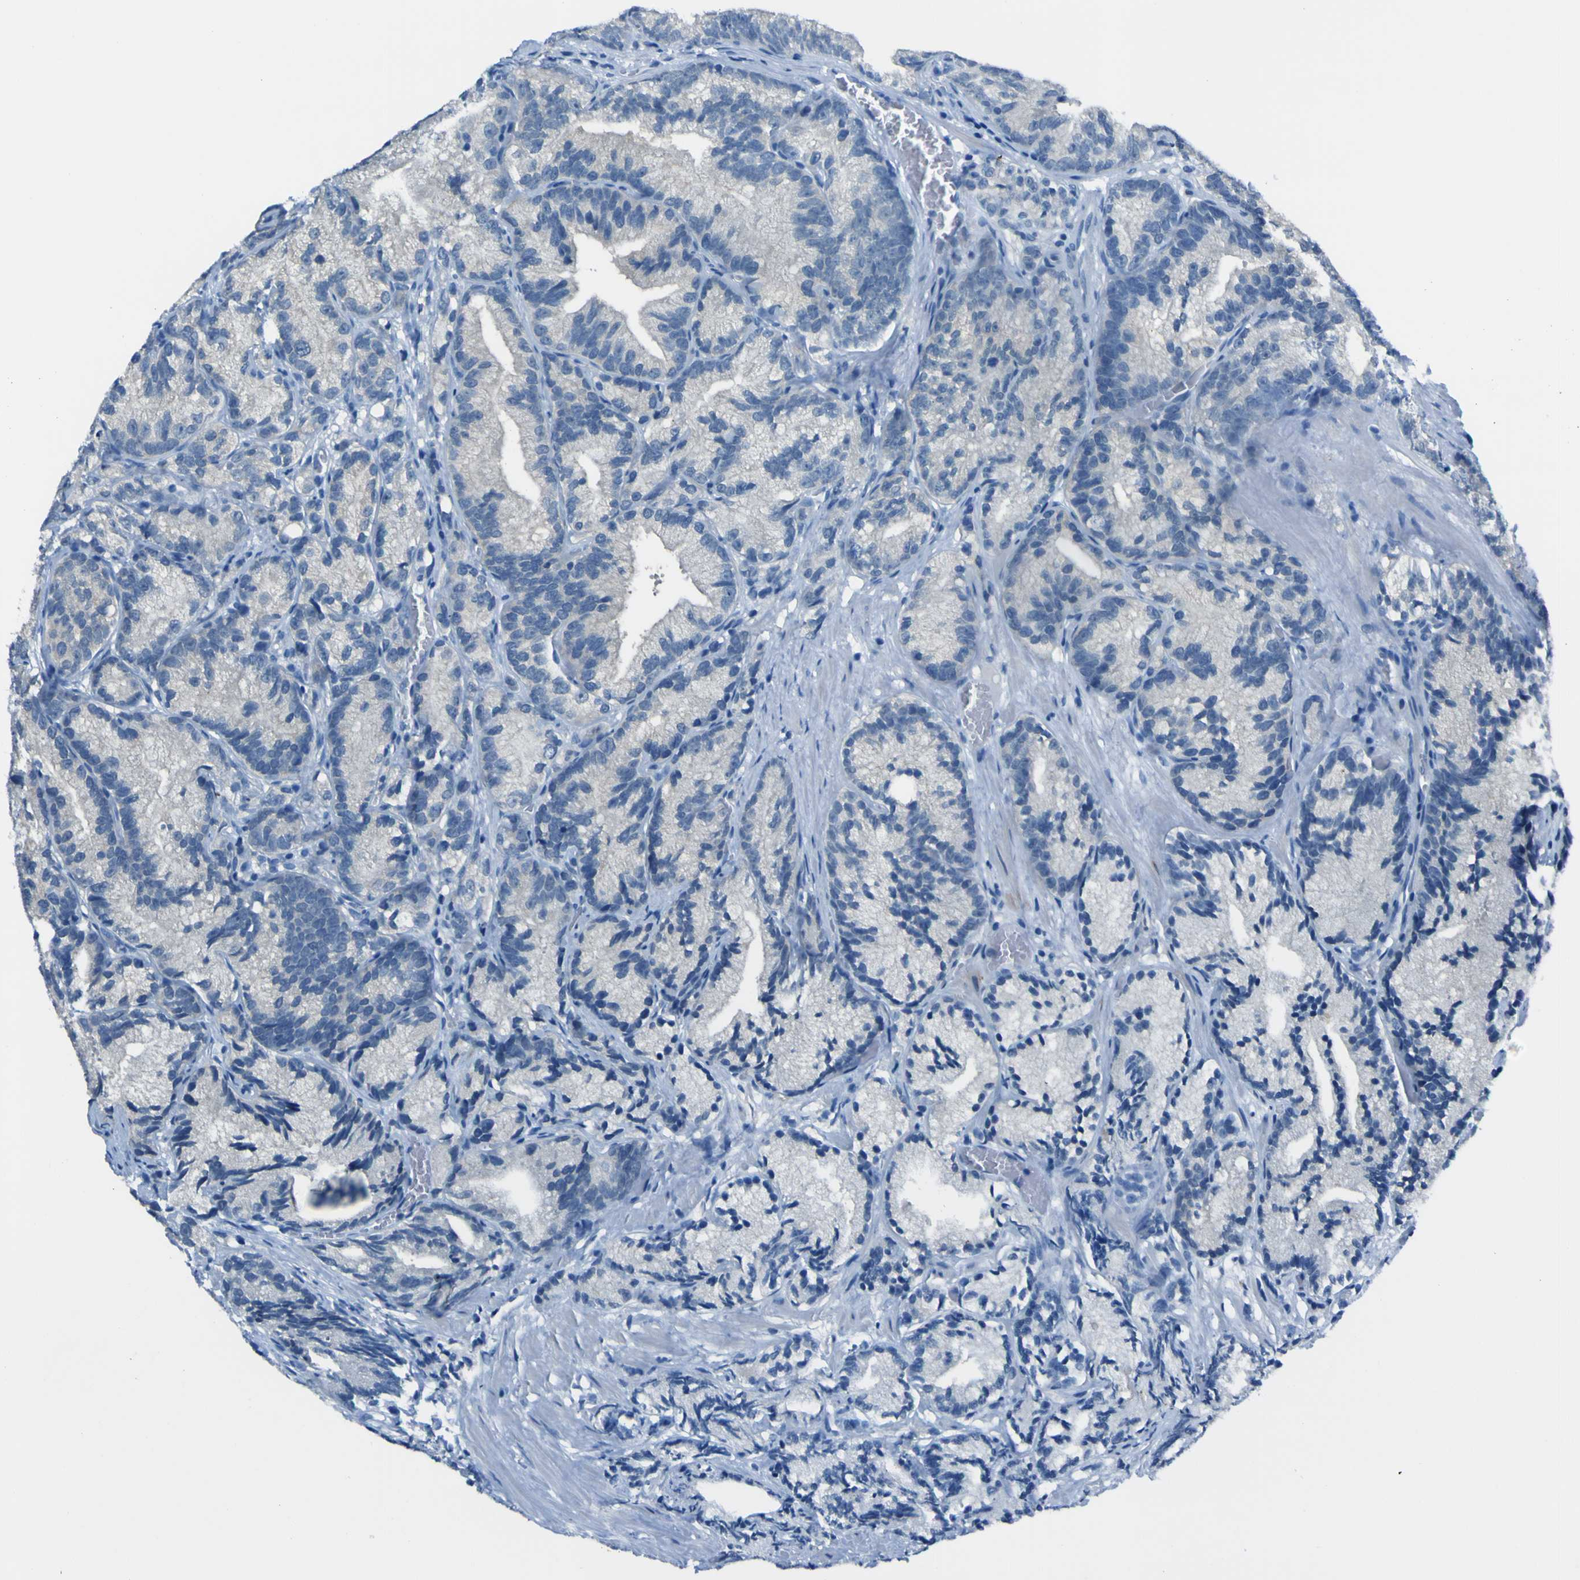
{"staining": {"intensity": "negative", "quantity": "none", "location": "none"}, "tissue": "prostate cancer", "cell_type": "Tumor cells", "image_type": "cancer", "snomed": [{"axis": "morphology", "description": "Adenocarcinoma, Low grade"}, {"axis": "topography", "description": "Prostate"}], "caption": "Immunohistochemistry histopathology image of prostate low-grade adenocarcinoma stained for a protein (brown), which displays no positivity in tumor cells.", "gene": "PHKG1", "patient": {"sex": "male", "age": 89}}